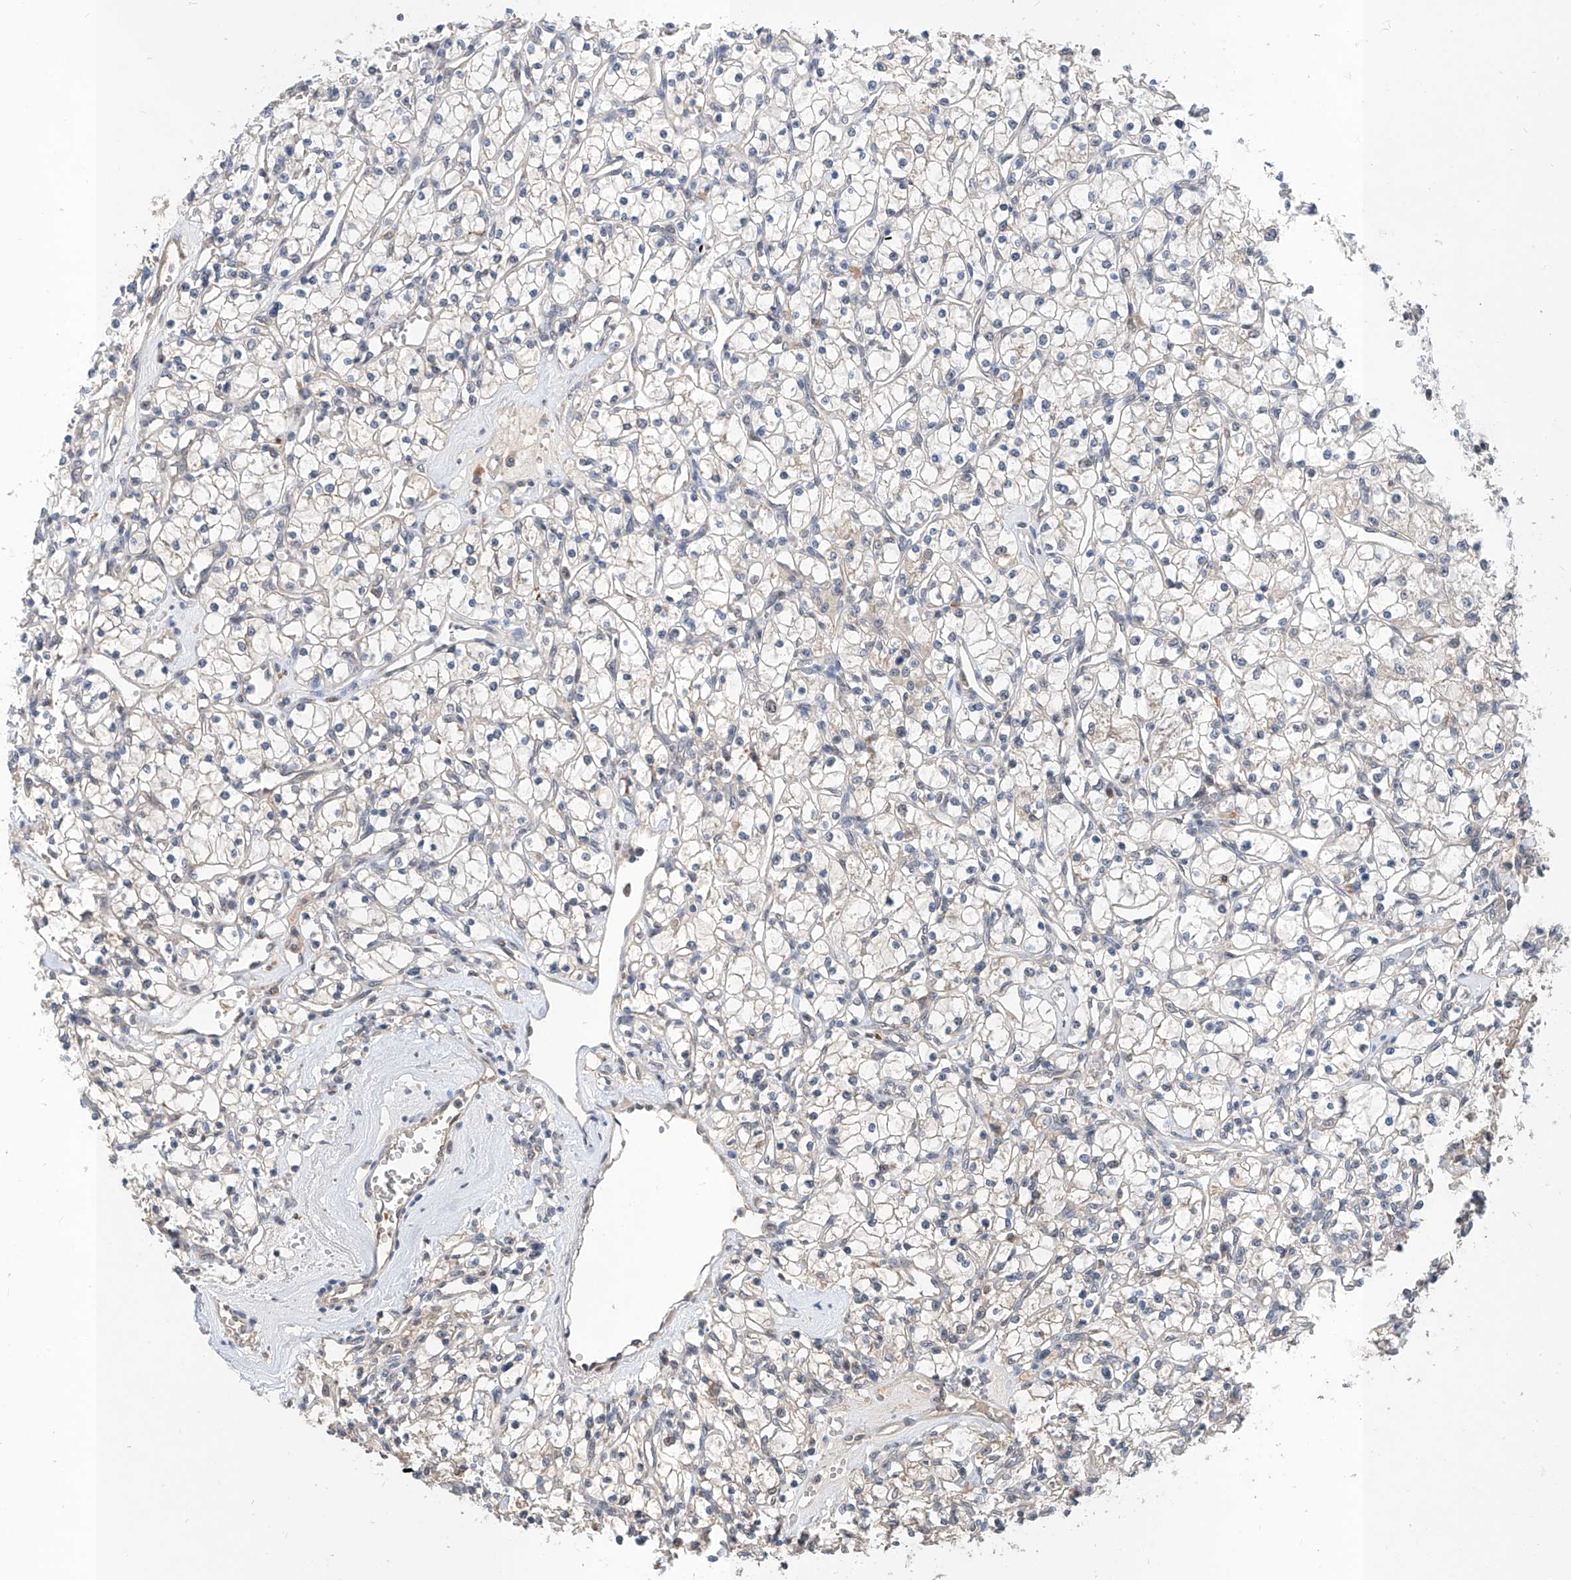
{"staining": {"intensity": "negative", "quantity": "none", "location": "none"}, "tissue": "renal cancer", "cell_type": "Tumor cells", "image_type": "cancer", "snomed": [{"axis": "morphology", "description": "Adenocarcinoma, NOS"}, {"axis": "topography", "description": "Kidney"}], "caption": "This is an immunohistochemistry (IHC) photomicrograph of renal adenocarcinoma. There is no expression in tumor cells.", "gene": "CARMIL3", "patient": {"sex": "female", "age": 59}}